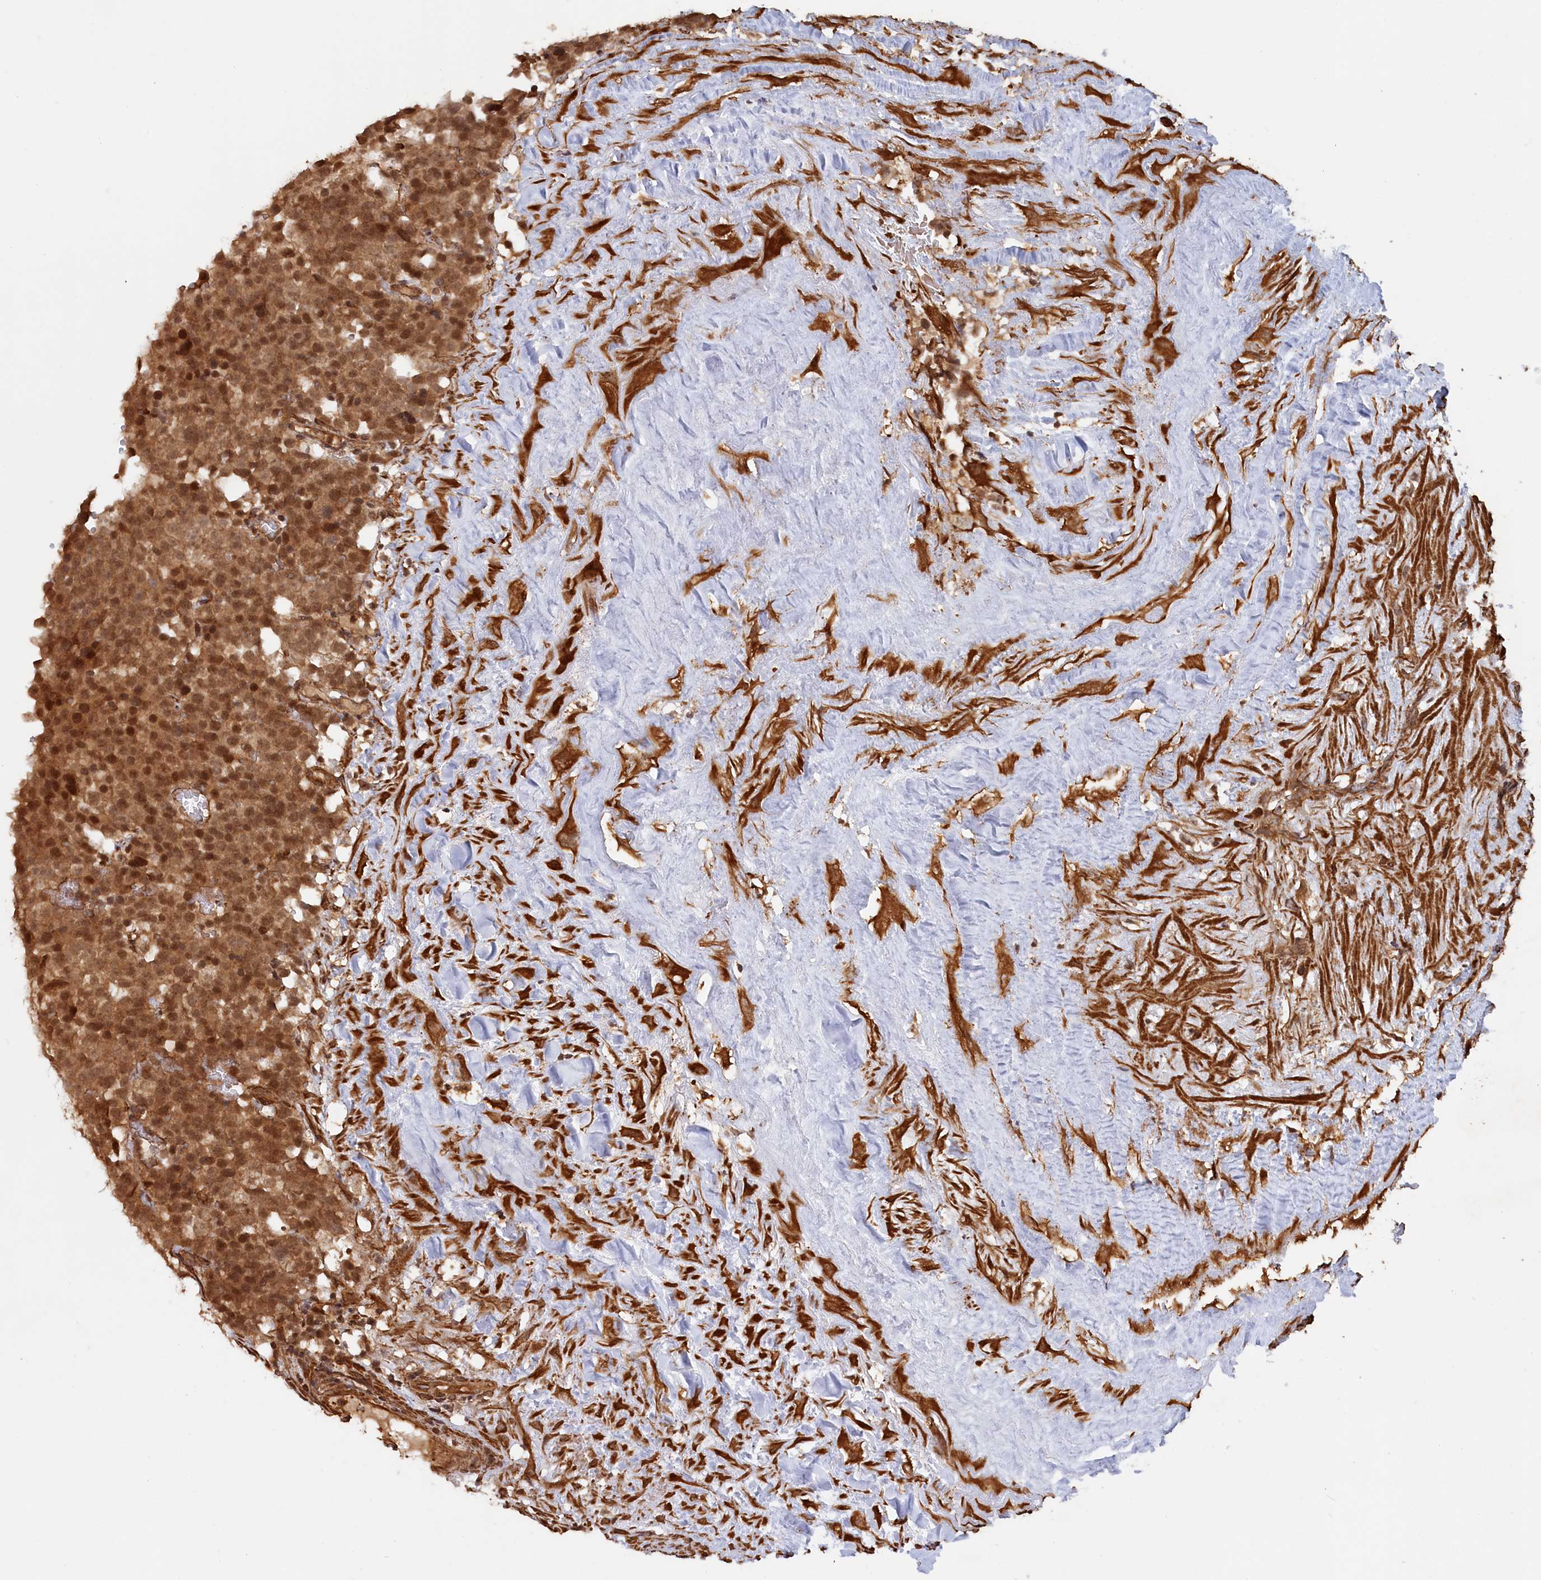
{"staining": {"intensity": "moderate", "quantity": ">75%", "location": "cytoplasmic/membranous,nuclear"}, "tissue": "testis cancer", "cell_type": "Tumor cells", "image_type": "cancer", "snomed": [{"axis": "morphology", "description": "Seminoma, NOS"}, {"axis": "topography", "description": "Testis"}], "caption": "Brown immunohistochemical staining in testis seminoma displays moderate cytoplasmic/membranous and nuclear expression in about >75% of tumor cells.", "gene": "CCDC174", "patient": {"sex": "male", "age": 71}}